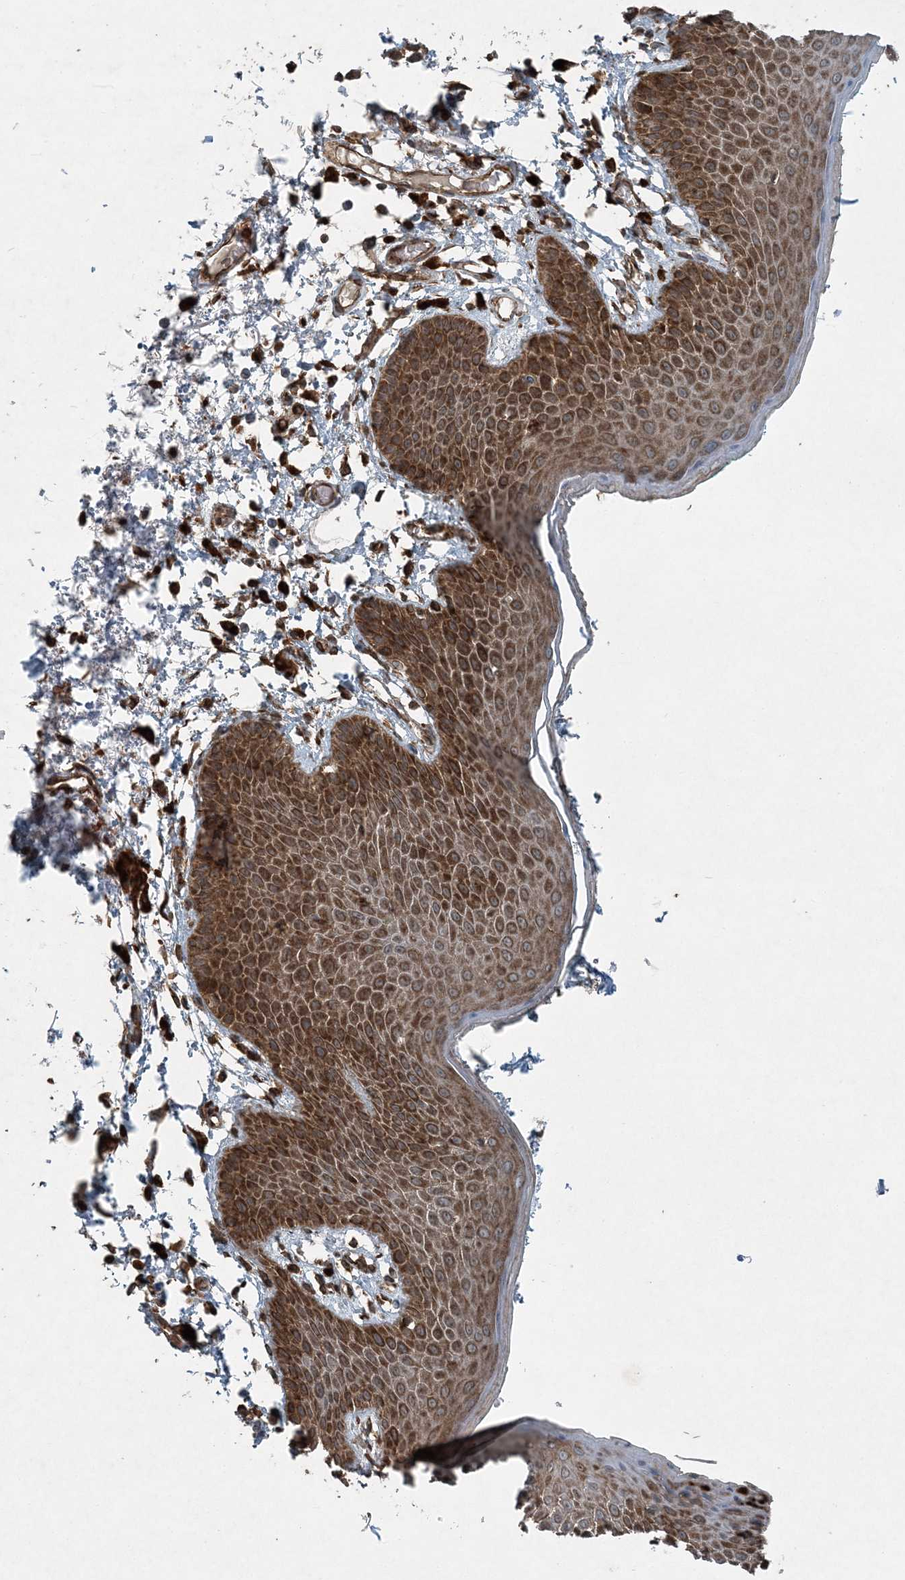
{"staining": {"intensity": "strong", "quantity": ">75%", "location": "cytoplasmic/membranous"}, "tissue": "skin", "cell_type": "Epidermal cells", "image_type": "normal", "snomed": [{"axis": "morphology", "description": "Normal tissue, NOS"}, {"axis": "topography", "description": "Anal"}], "caption": "Skin stained for a protein shows strong cytoplasmic/membranous positivity in epidermal cells. (brown staining indicates protein expression, while blue staining denotes nuclei).", "gene": "COPS7B", "patient": {"sex": "male", "age": 74}}